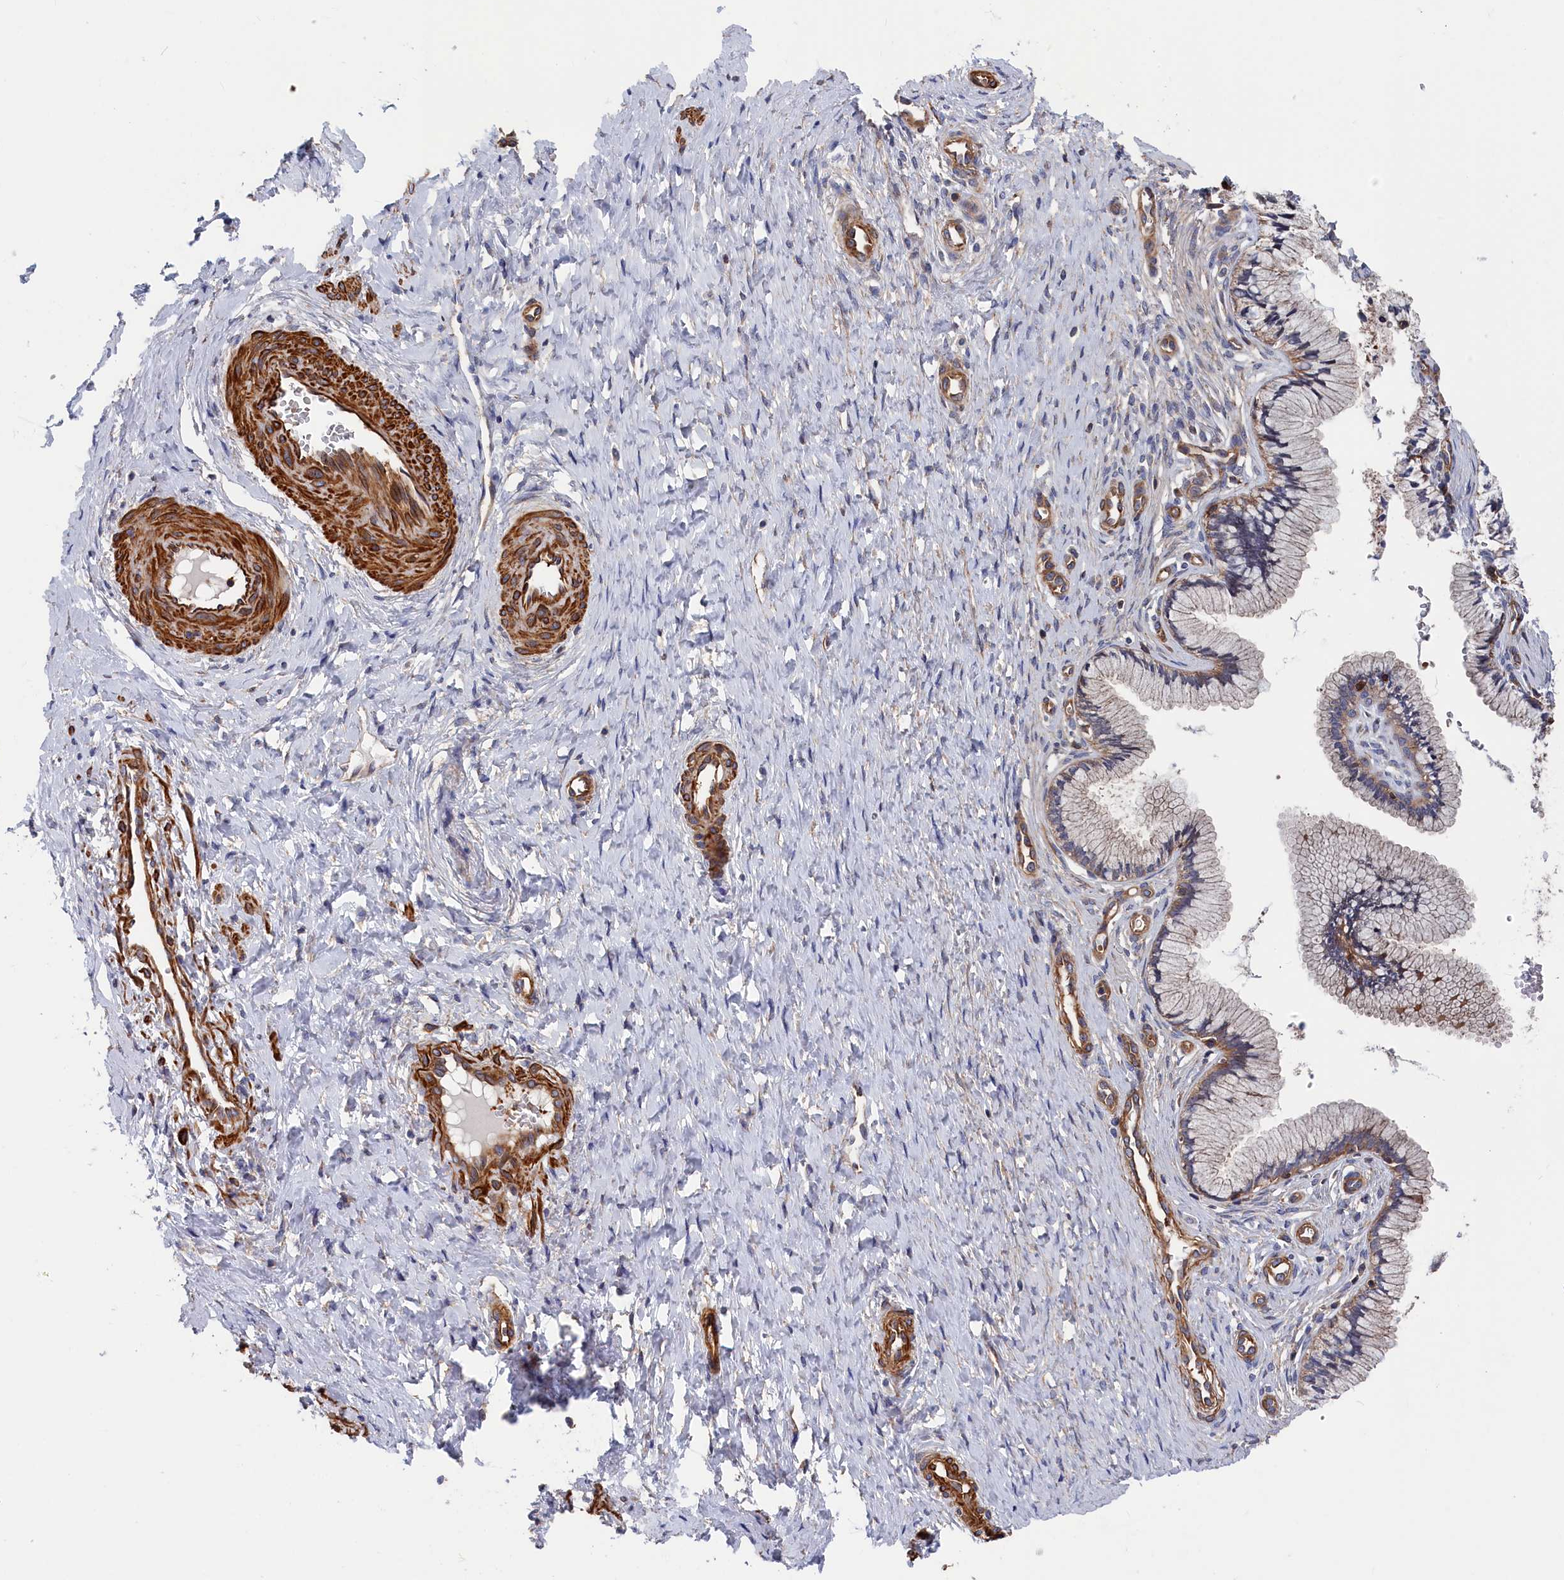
{"staining": {"intensity": "moderate", "quantity": "25%-75%", "location": "cytoplasmic/membranous"}, "tissue": "cervix", "cell_type": "Glandular cells", "image_type": "normal", "snomed": [{"axis": "morphology", "description": "Normal tissue, NOS"}, {"axis": "topography", "description": "Cervix"}], "caption": "This is a micrograph of immunohistochemistry (IHC) staining of unremarkable cervix, which shows moderate staining in the cytoplasmic/membranous of glandular cells.", "gene": "LDHD", "patient": {"sex": "female", "age": 36}}